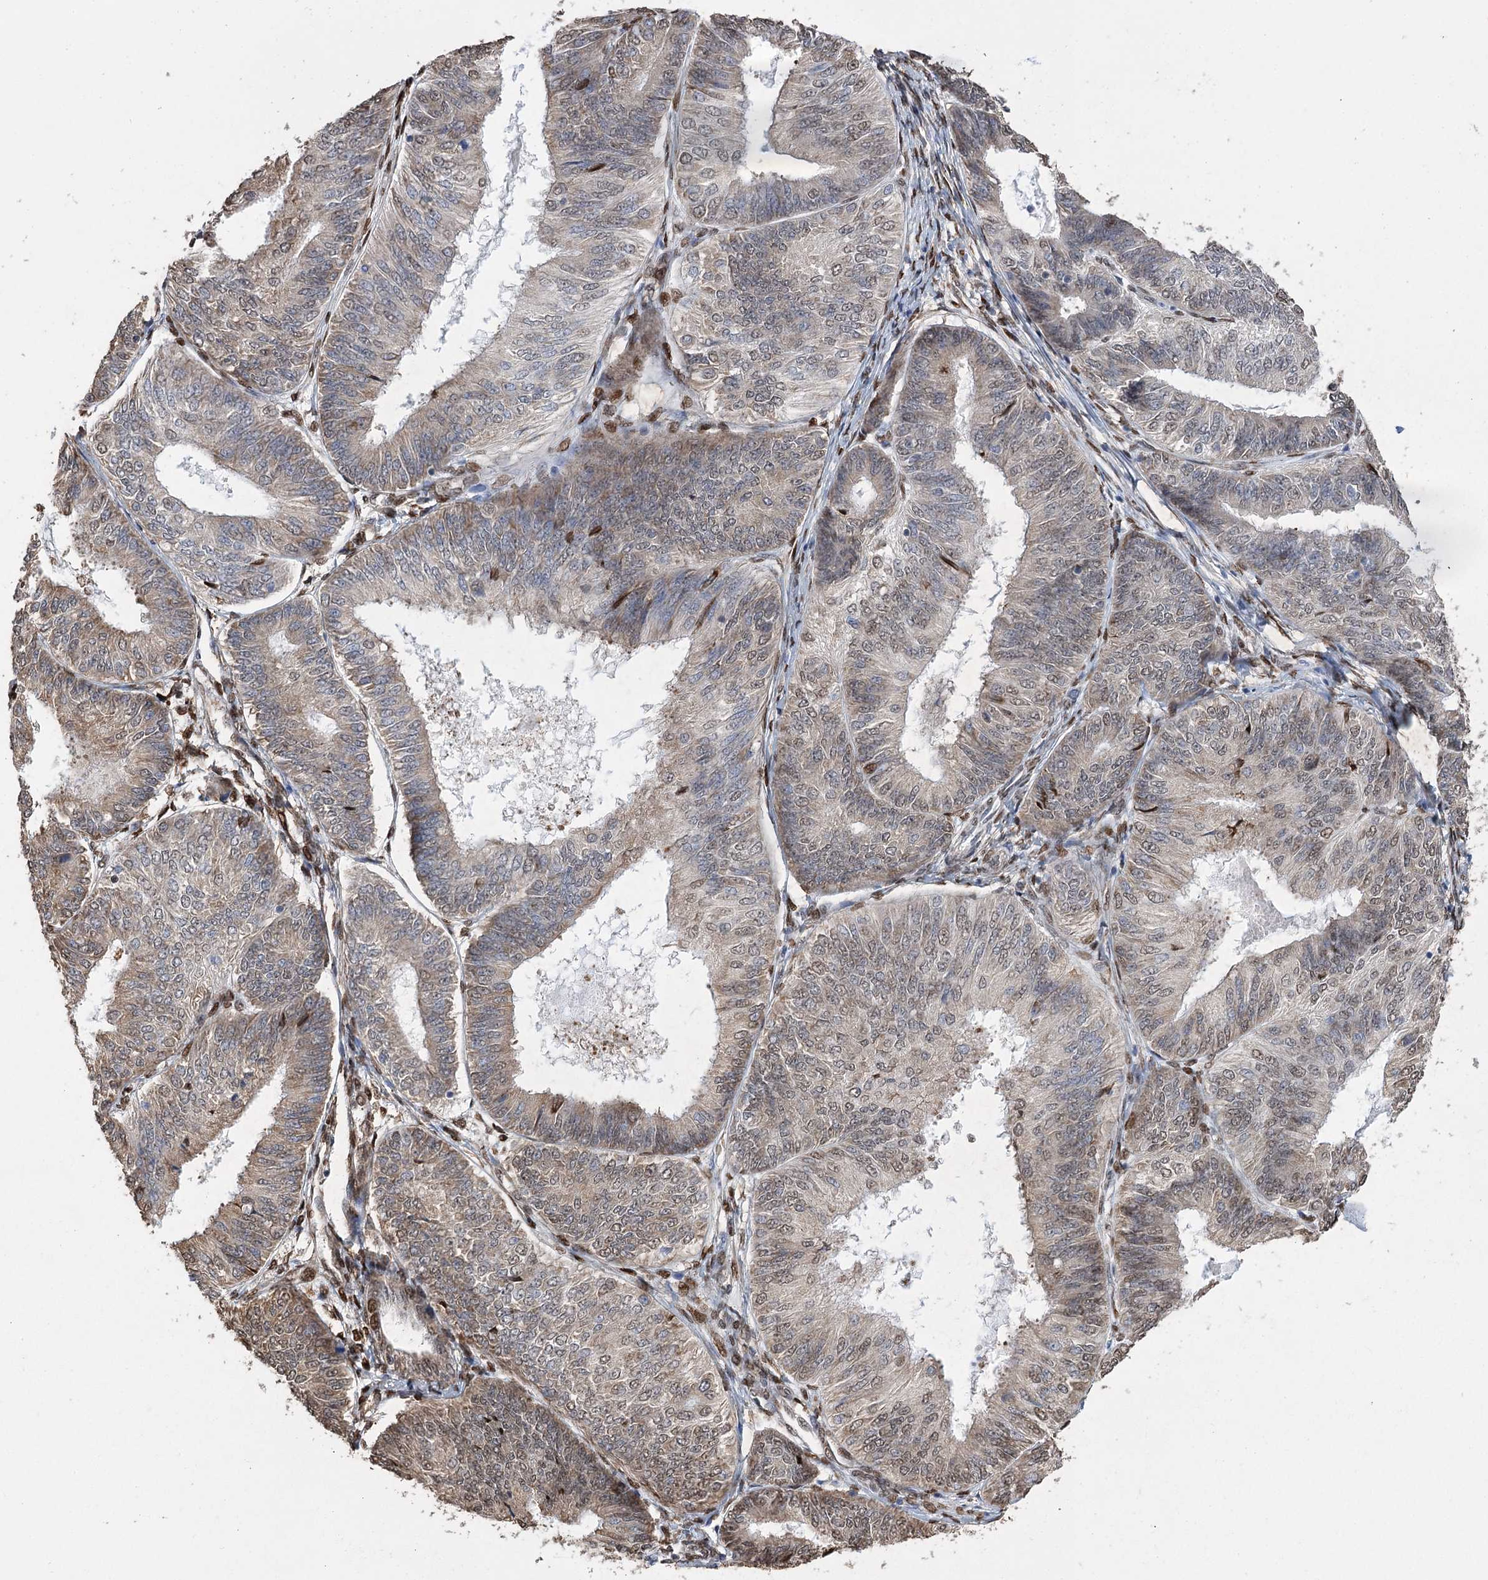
{"staining": {"intensity": "moderate", "quantity": ">75%", "location": "nuclear"}, "tissue": "endometrial cancer", "cell_type": "Tumor cells", "image_type": "cancer", "snomed": [{"axis": "morphology", "description": "Adenocarcinoma, NOS"}, {"axis": "topography", "description": "Endometrium"}], "caption": "Protein analysis of endometrial cancer tissue displays moderate nuclear staining in approximately >75% of tumor cells.", "gene": "NFU1", "patient": {"sex": "female", "age": 58}}